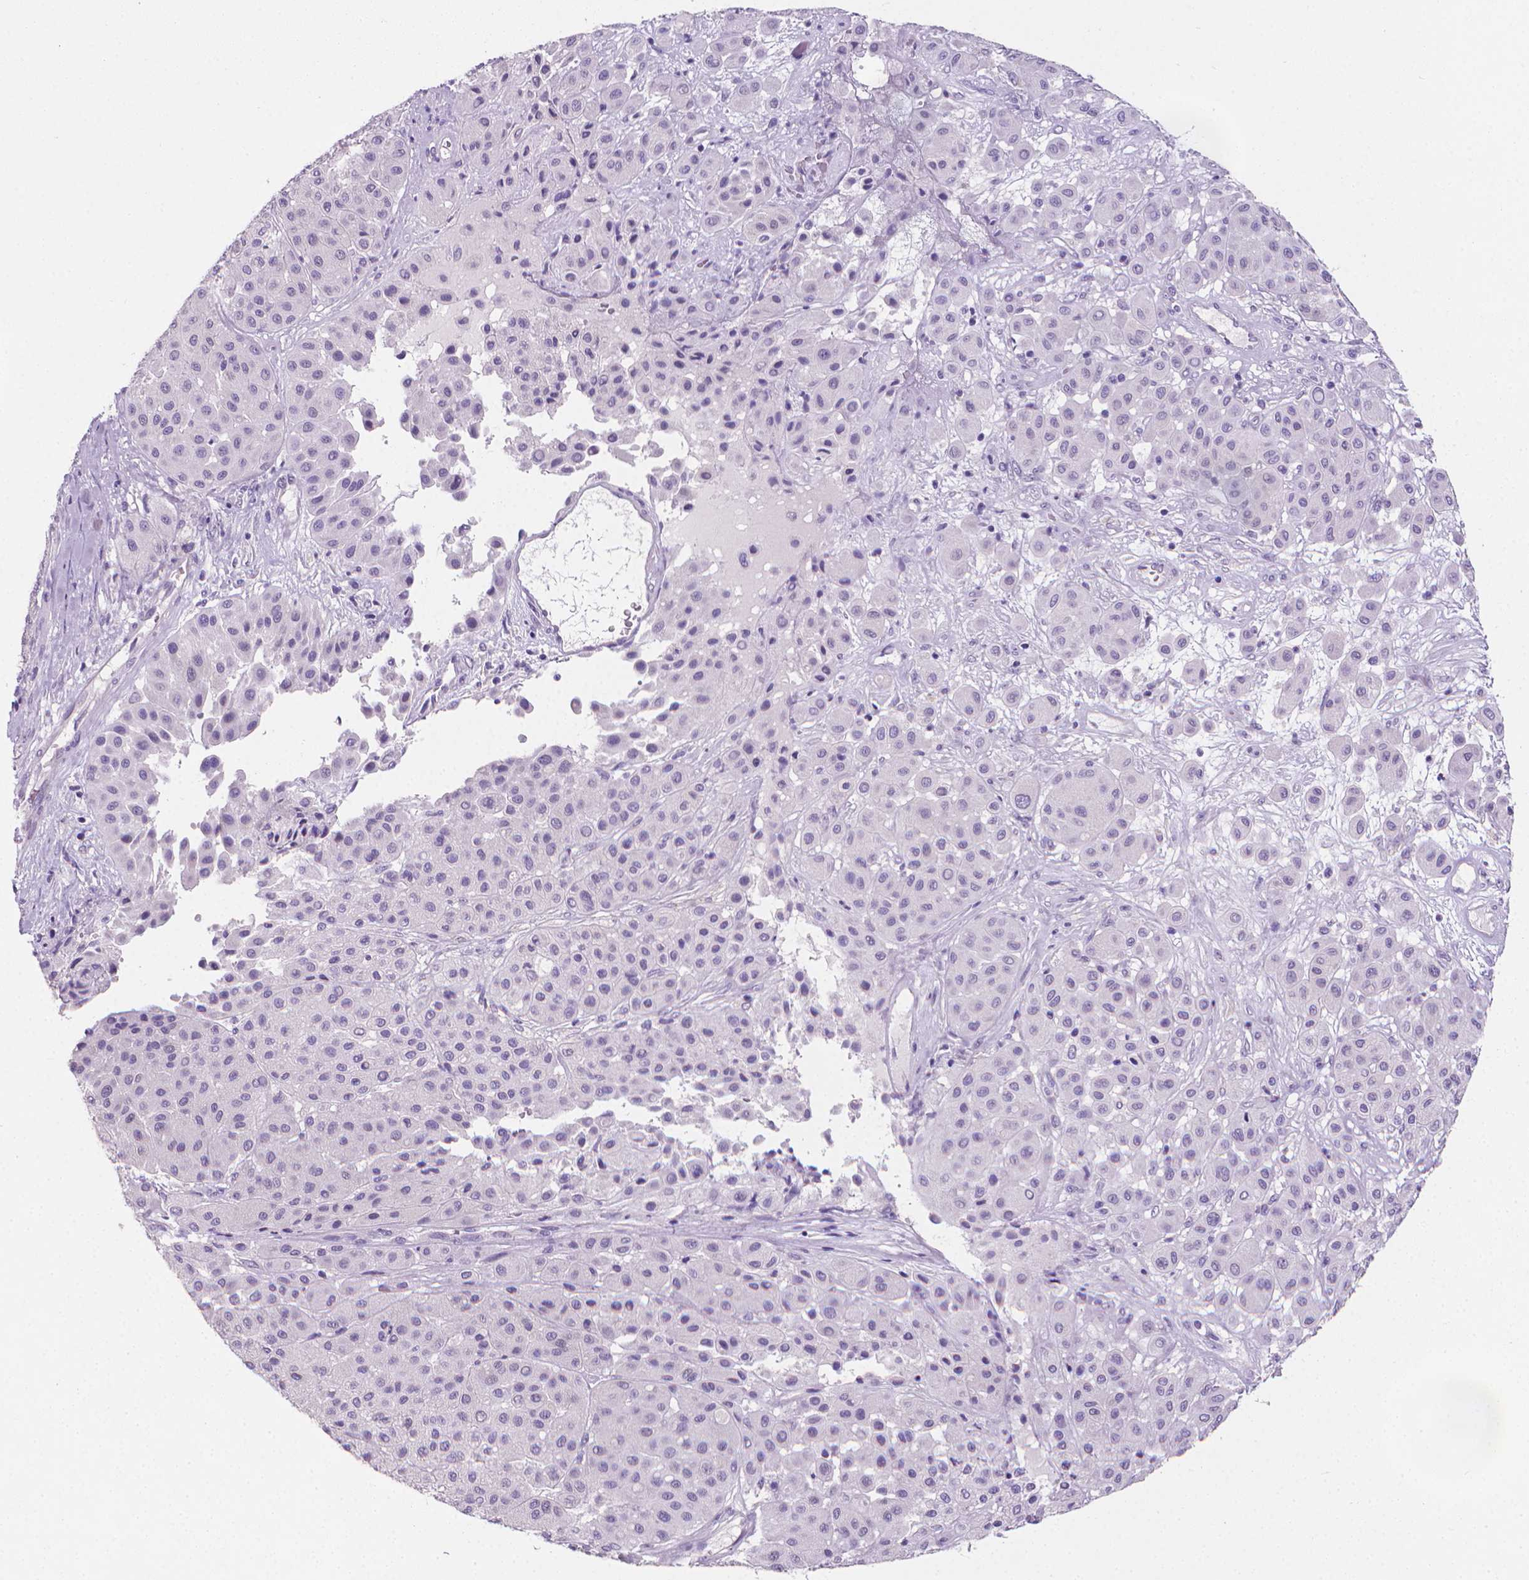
{"staining": {"intensity": "negative", "quantity": "none", "location": "none"}, "tissue": "melanoma", "cell_type": "Tumor cells", "image_type": "cancer", "snomed": [{"axis": "morphology", "description": "Malignant melanoma, Metastatic site"}, {"axis": "topography", "description": "Smooth muscle"}], "caption": "Immunohistochemical staining of human melanoma reveals no significant staining in tumor cells.", "gene": "XPNPEP2", "patient": {"sex": "male", "age": 41}}